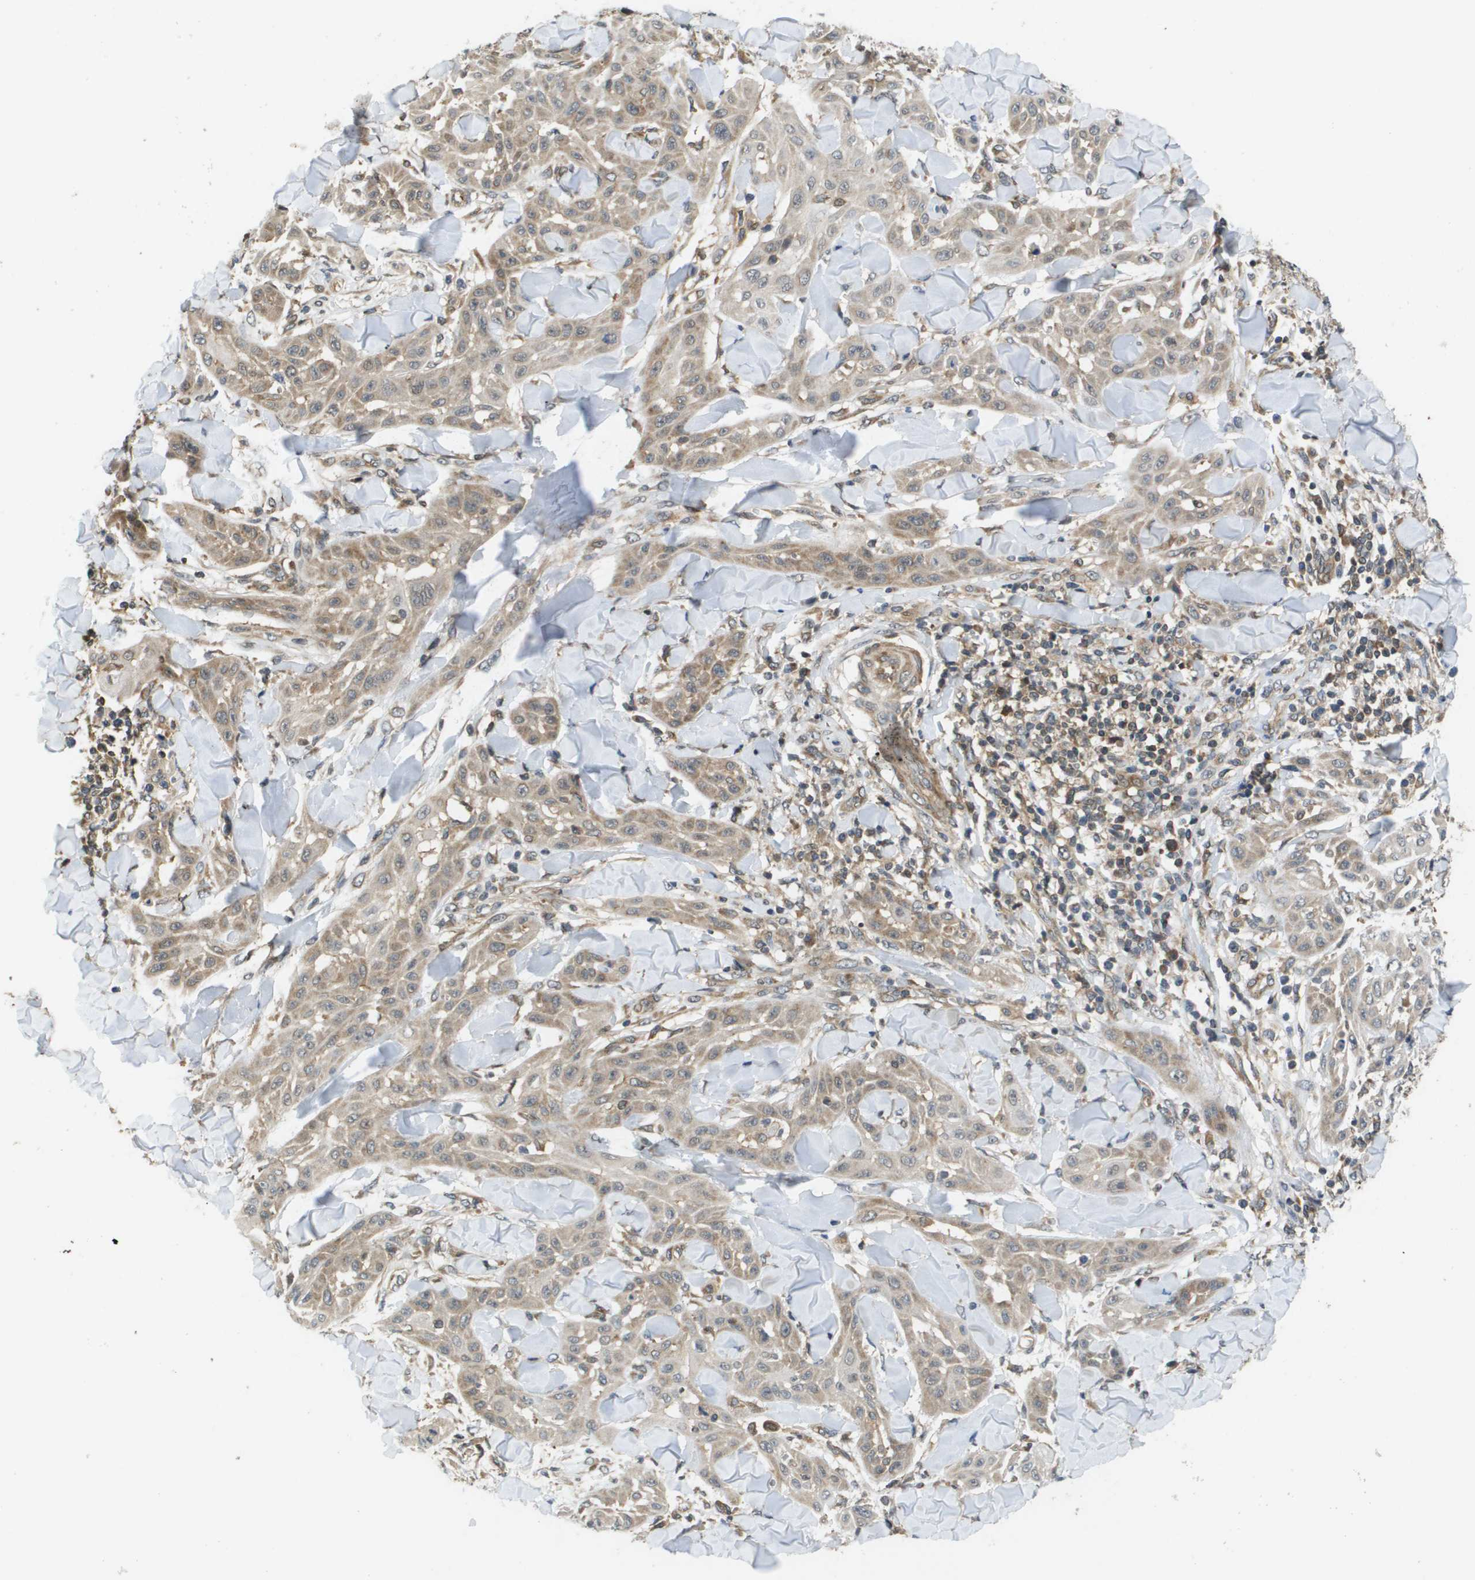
{"staining": {"intensity": "weak", "quantity": ">75%", "location": "cytoplasmic/membranous"}, "tissue": "skin cancer", "cell_type": "Tumor cells", "image_type": "cancer", "snomed": [{"axis": "morphology", "description": "Squamous cell carcinoma, NOS"}, {"axis": "topography", "description": "Skin"}], "caption": "Skin squamous cell carcinoma stained with a protein marker displays weak staining in tumor cells.", "gene": "RBM38", "patient": {"sex": "male", "age": 24}}